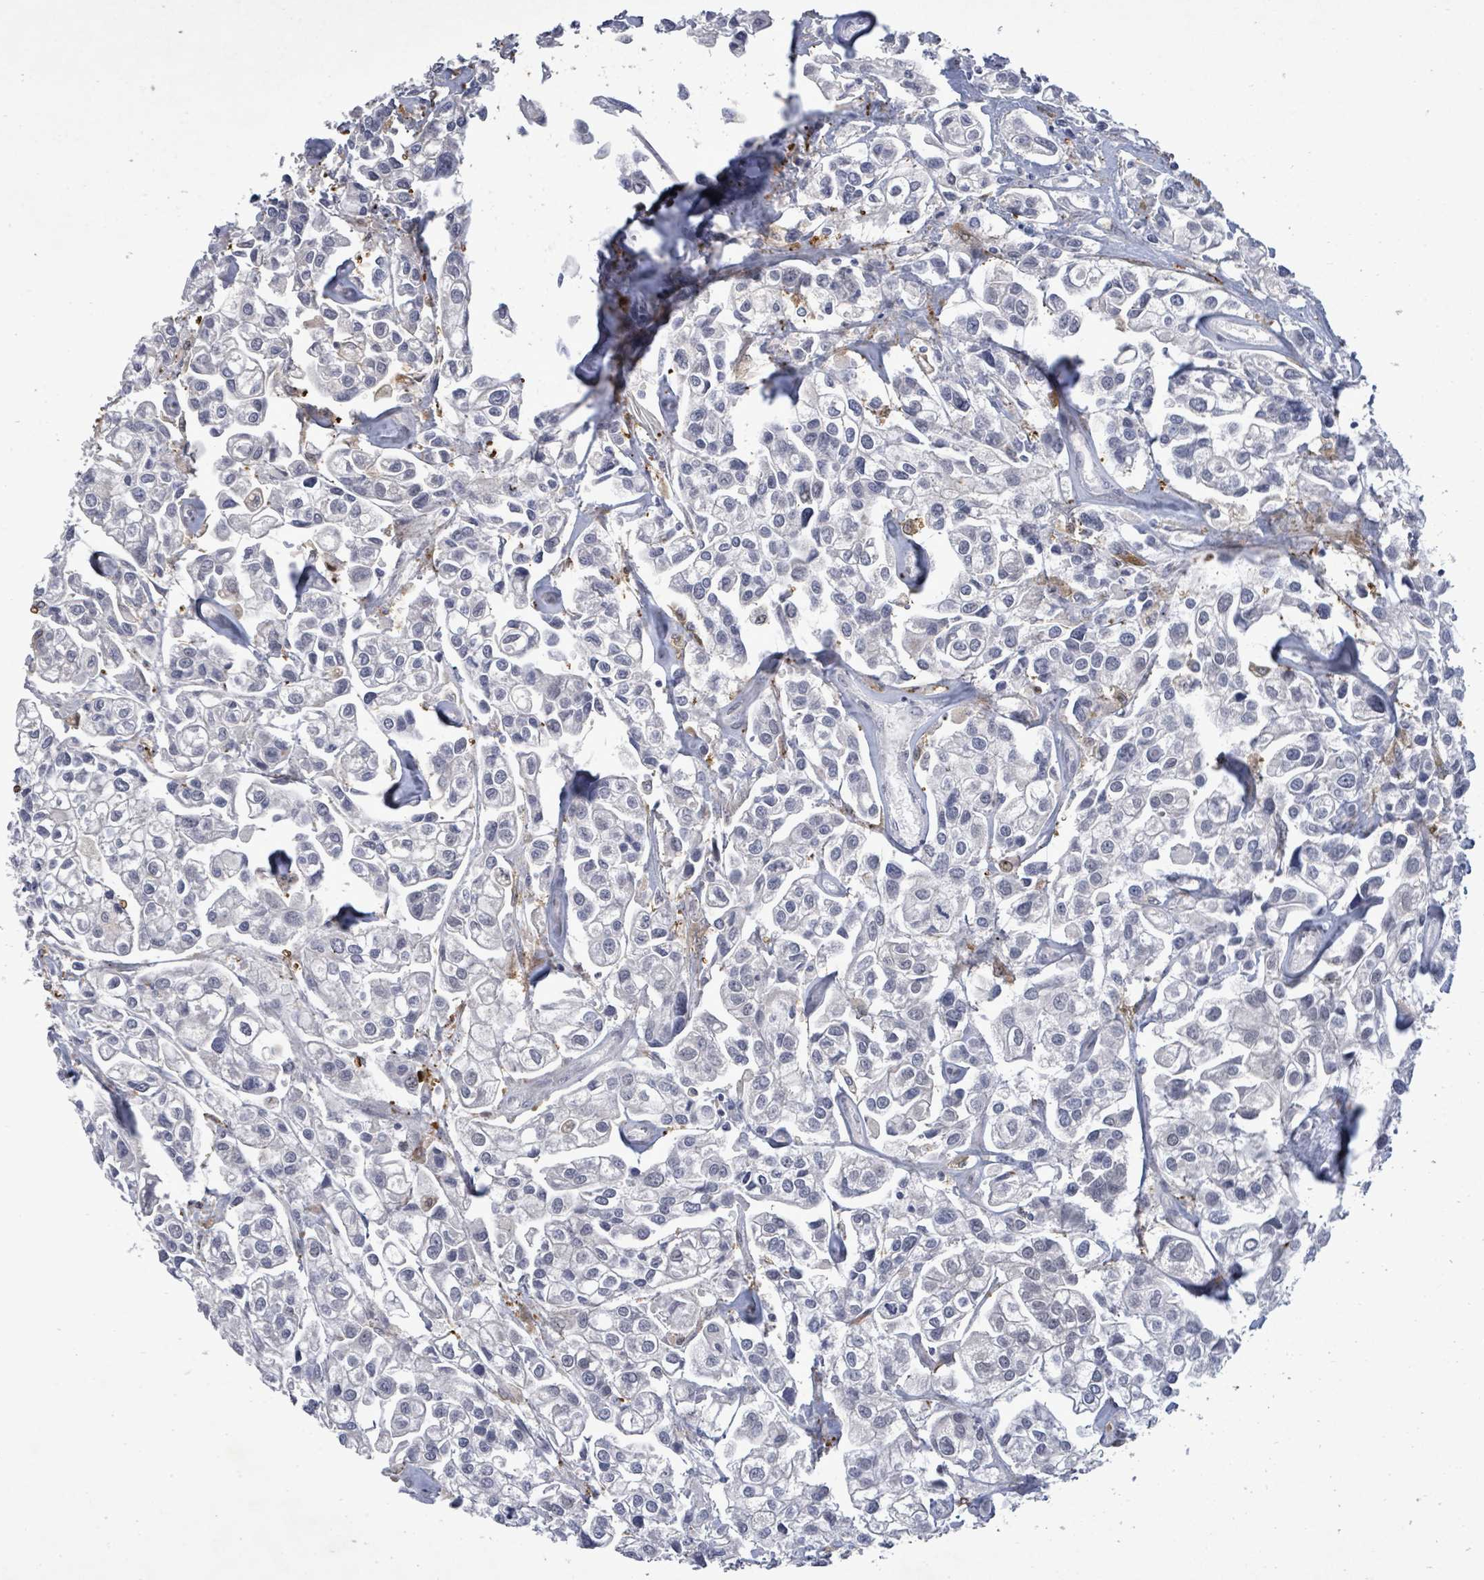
{"staining": {"intensity": "negative", "quantity": "none", "location": "none"}, "tissue": "urothelial cancer", "cell_type": "Tumor cells", "image_type": "cancer", "snomed": [{"axis": "morphology", "description": "Urothelial carcinoma, High grade"}, {"axis": "topography", "description": "Urinary bladder"}], "caption": "Protein analysis of urothelial cancer exhibits no significant positivity in tumor cells.", "gene": "CT45A5", "patient": {"sex": "male", "age": 67}}